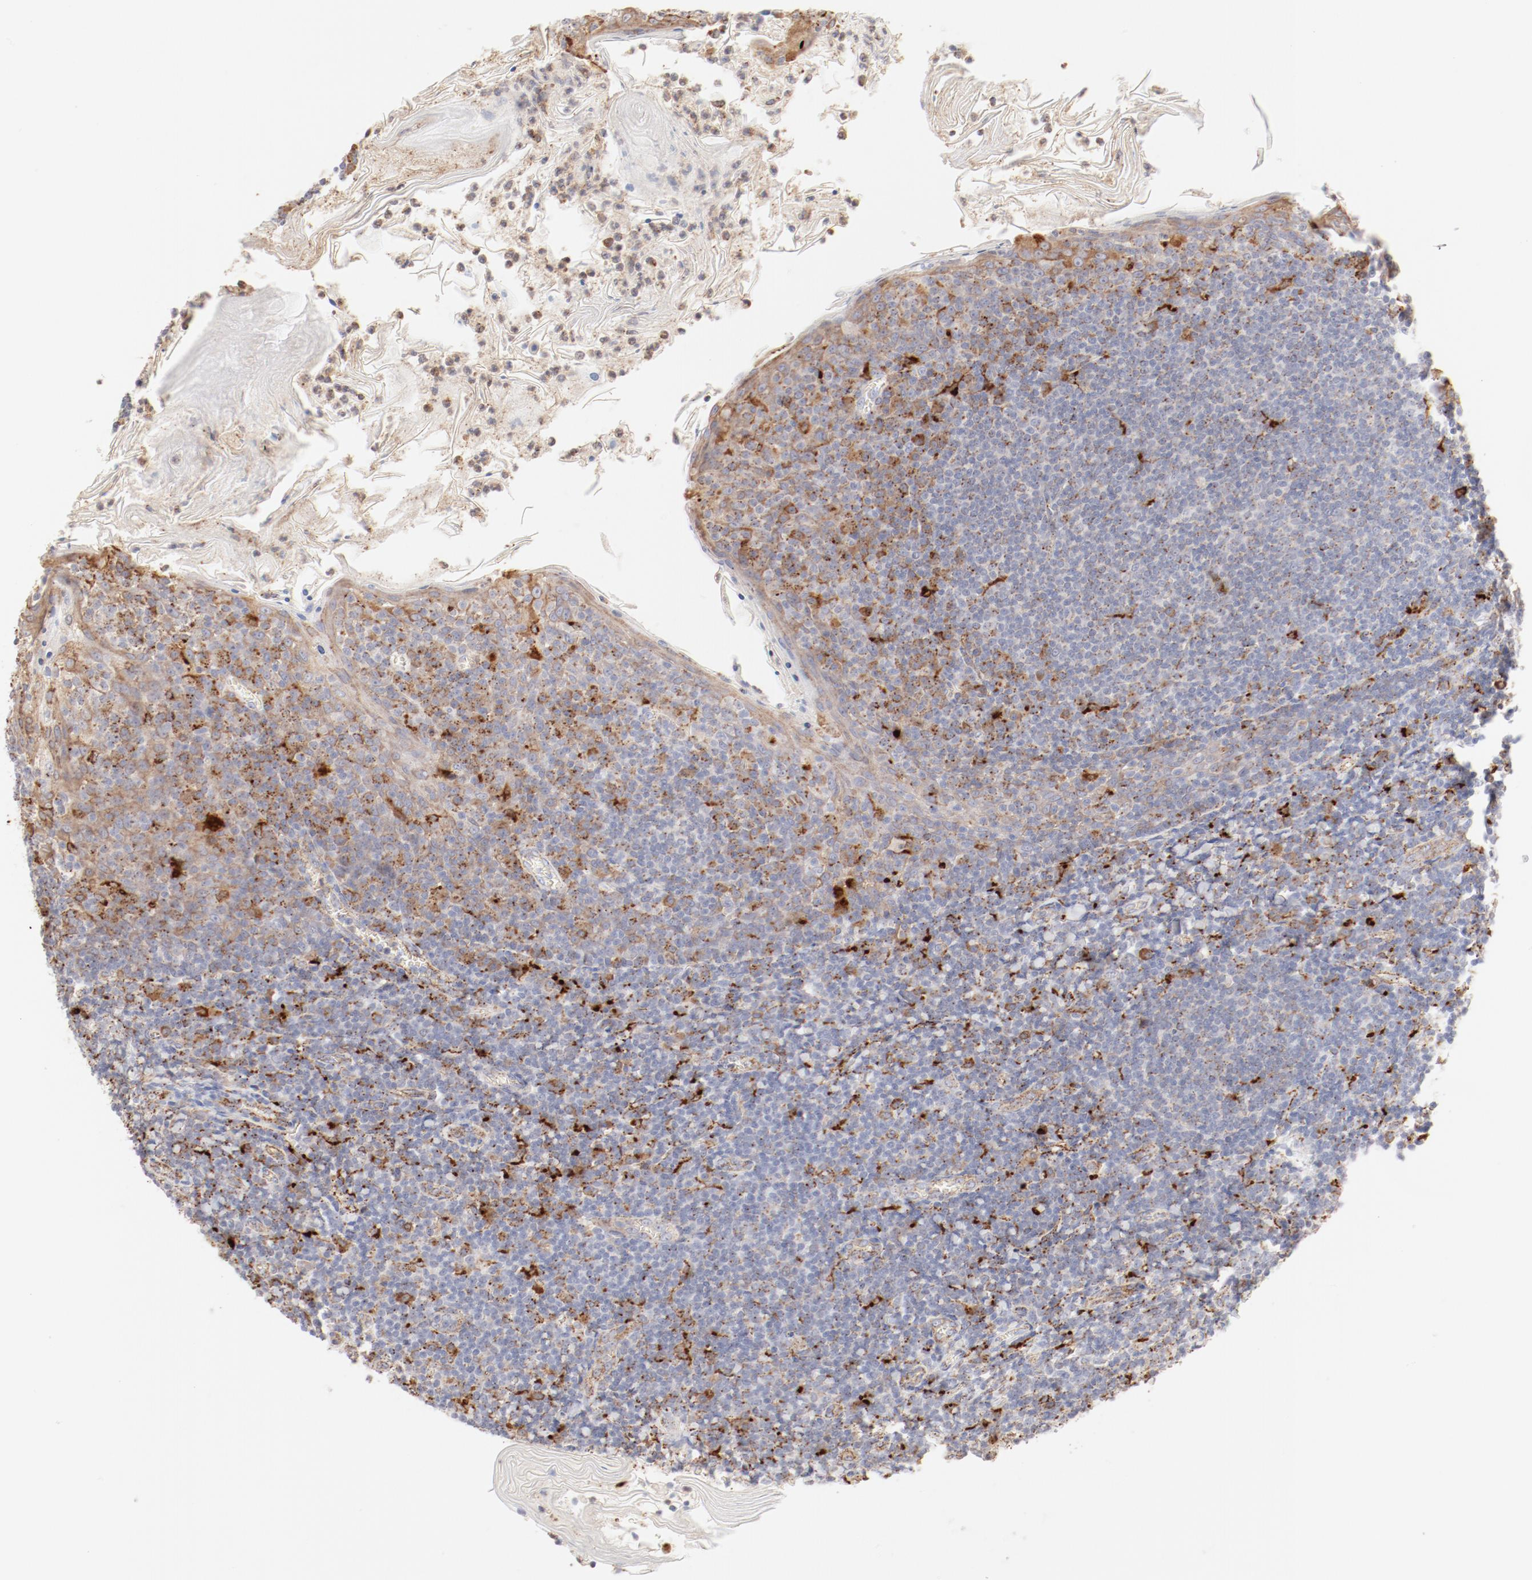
{"staining": {"intensity": "strong", "quantity": "<25%", "location": "cytoplasmic/membranous"}, "tissue": "tonsil", "cell_type": "Germinal center cells", "image_type": "normal", "snomed": [{"axis": "morphology", "description": "Normal tissue, NOS"}, {"axis": "topography", "description": "Tonsil"}], "caption": "The immunohistochemical stain labels strong cytoplasmic/membranous positivity in germinal center cells of unremarkable tonsil.", "gene": "CTSH", "patient": {"sex": "male", "age": 31}}